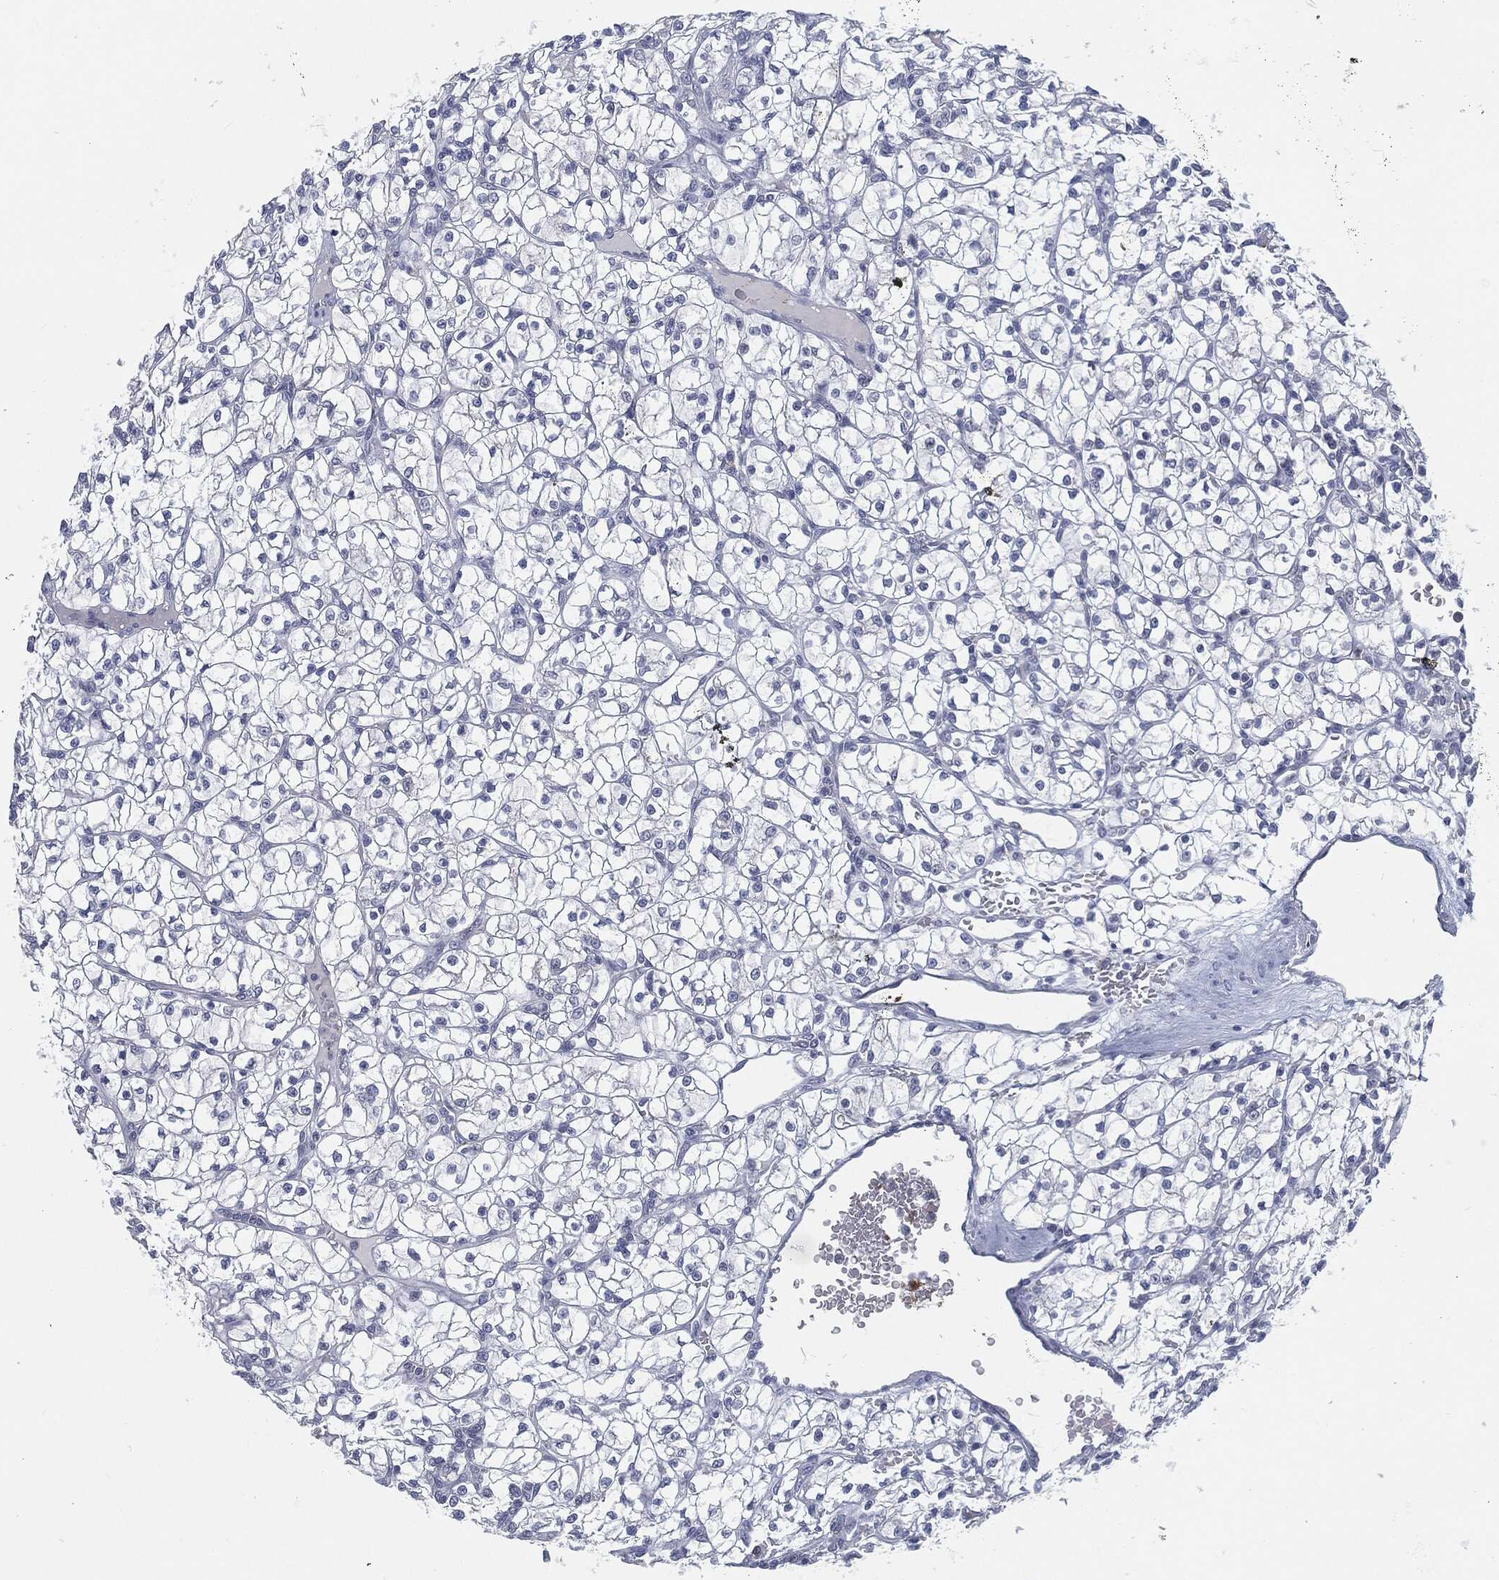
{"staining": {"intensity": "negative", "quantity": "none", "location": "none"}, "tissue": "renal cancer", "cell_type": "Tumor cells", "image_type": "cancer", "snomed": [{"axis": "morphology", "description": "Adenocarcinoma, NOS"}, {"axis": "topography", "description": "Kidney"}], "caption": "High power microscopy micrograph of an immunohistochemistry image of renal cancer, revealing no significant expression in tumor cells.", "gene": "PROM1", "patient": {"sex": "female", "age": 64}}